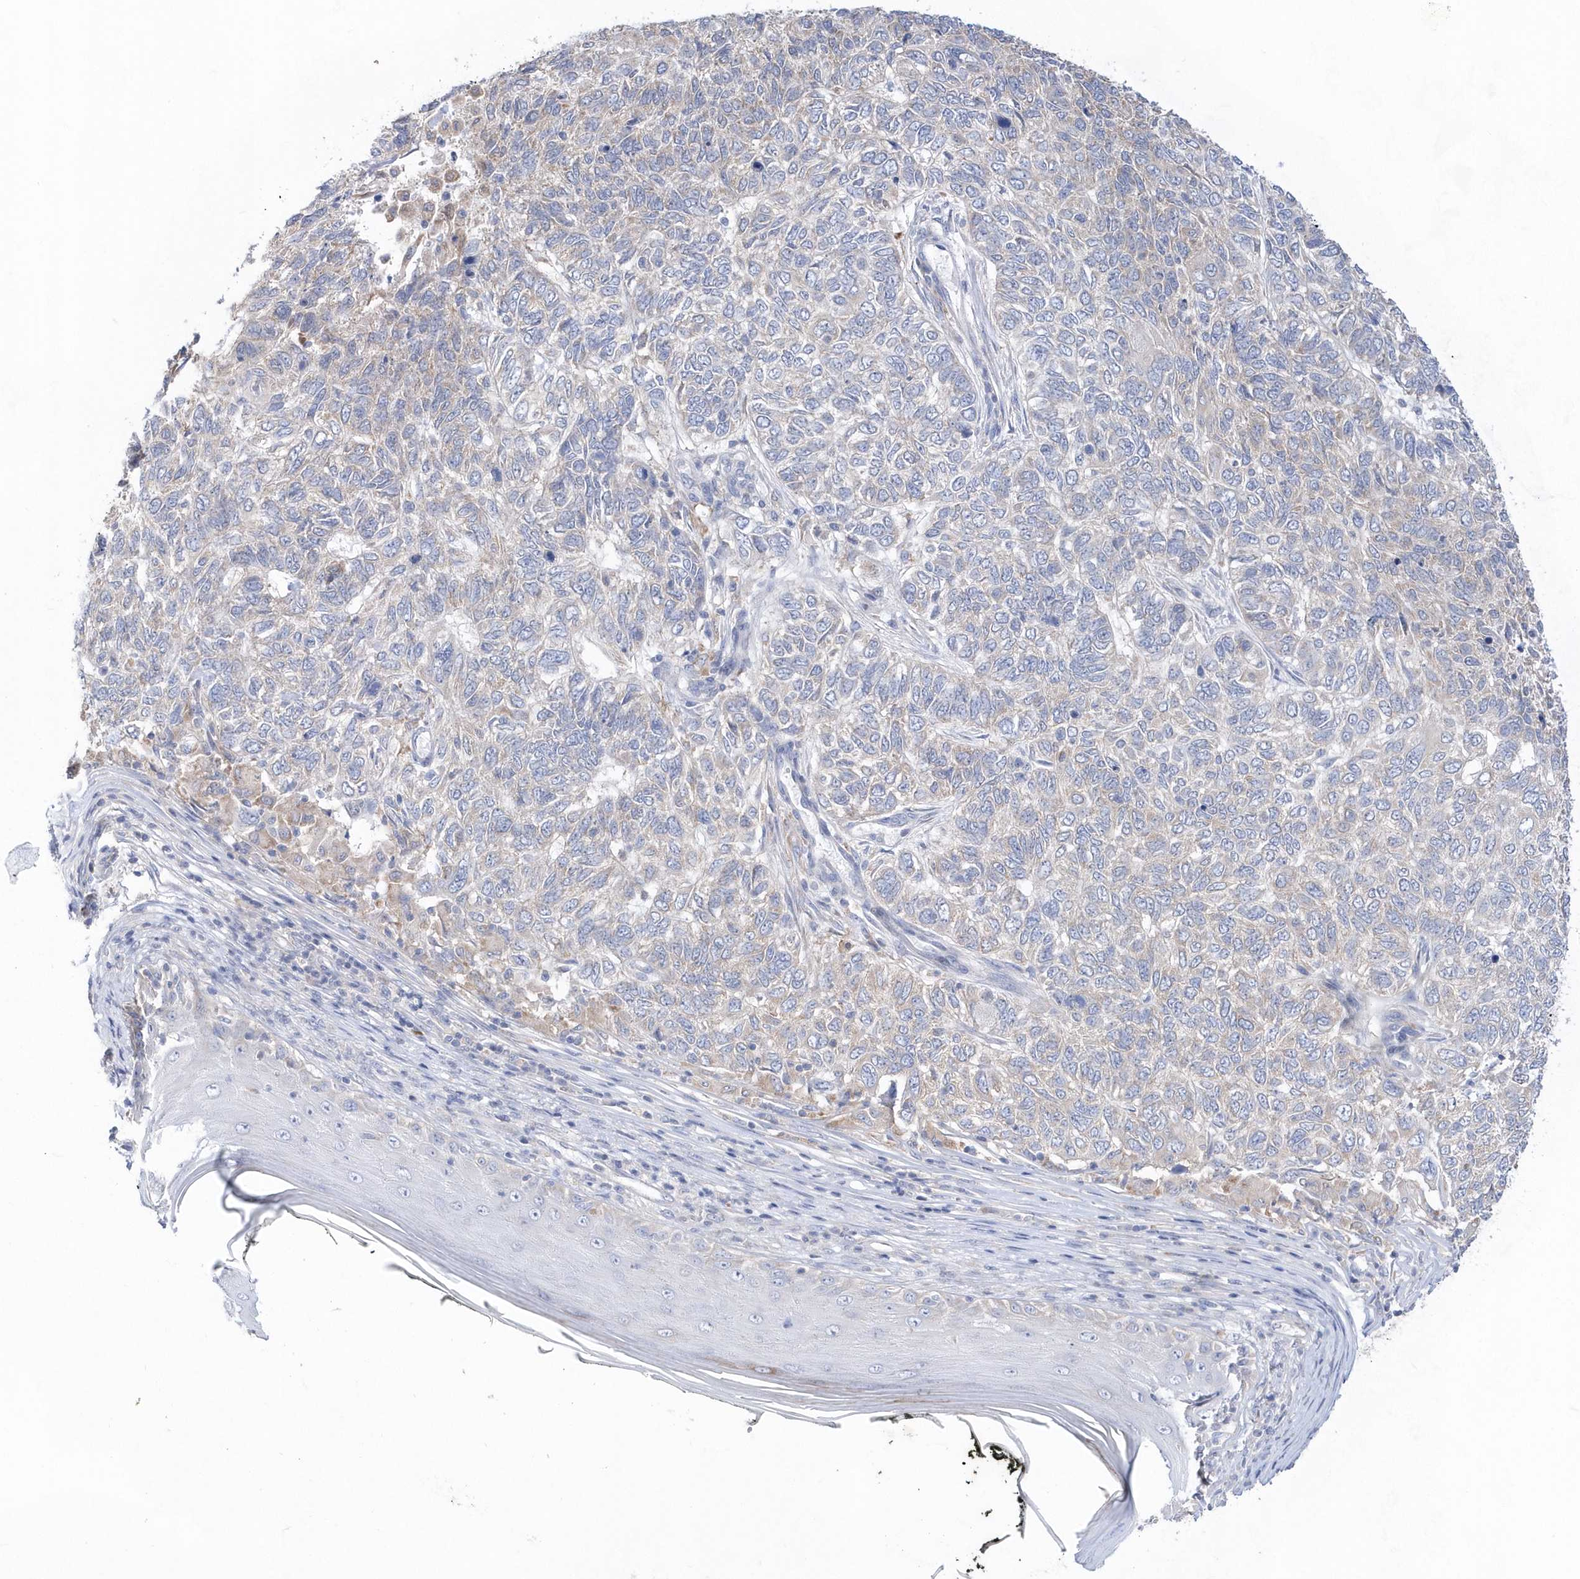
{"staining": {"intensity": "weak", "quantity": ">75%", "location": "cytoplasmic/membranous"}, "tissue": "skin cancer", "cell_type": "Tumor cells", "image_type": "cancer", "snomed": [{"axis": "morphology", "description": "Basal cell carcinoma"}, {"axis": "topography", "description": "Skin"}], "caption": "An immunohistochemistry (IHC) micrograph of neoplastic tissue is shown. Protein staining in brown highlights weak cytoplasmic/membranous positivity in skin cancer within tumor cells. The protein is stained brown, and the nuclei are stained in blue (DAB (3,3'-diaminobenzidine) IHC with brightfield microscopy, high magnification).", "gene": "BDH2", "patient": {"sex": "female", "age": 65}}